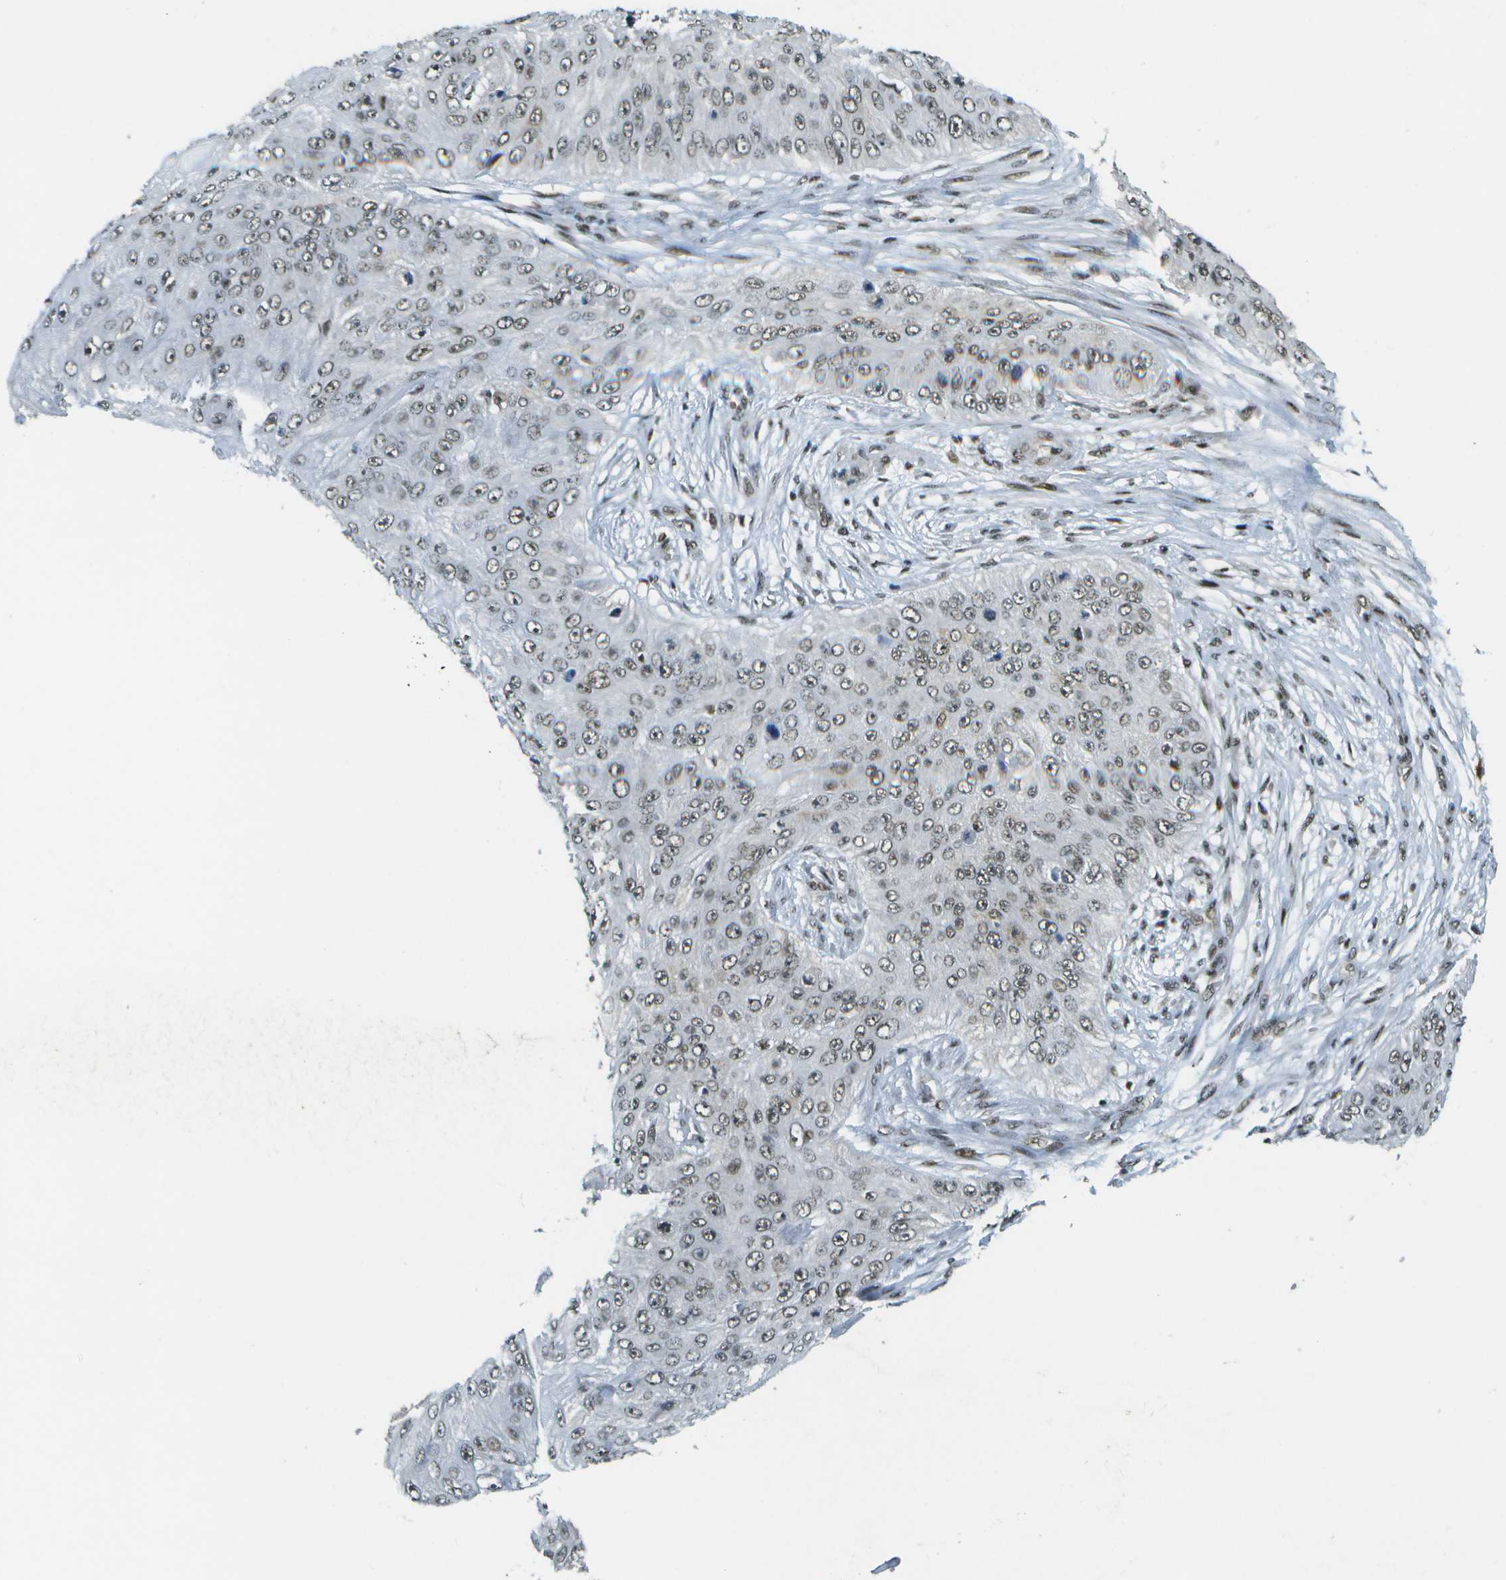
{"staining": {"intensity": "weak", "quantity": "25%-75%", "location": "nuclear"}, "tissue": "skin cancer", "cell_type": "Tumor cells", "image_type": "cancer", "snomed": [{"axis": "morphology", "description": "Squamous cell carcinoma, NOS"}, {"axis": "topography", "description": "Skin"}], "caption": "Immunohistochemical staining of human skin squamous cell carcinoma reveals weak nuclear protein staining in approximately 25%-75% of tumor cells. Nuclei are stained in blue.", "gene": "IRF7", "patient": {"sex": "female", "age": 80}}